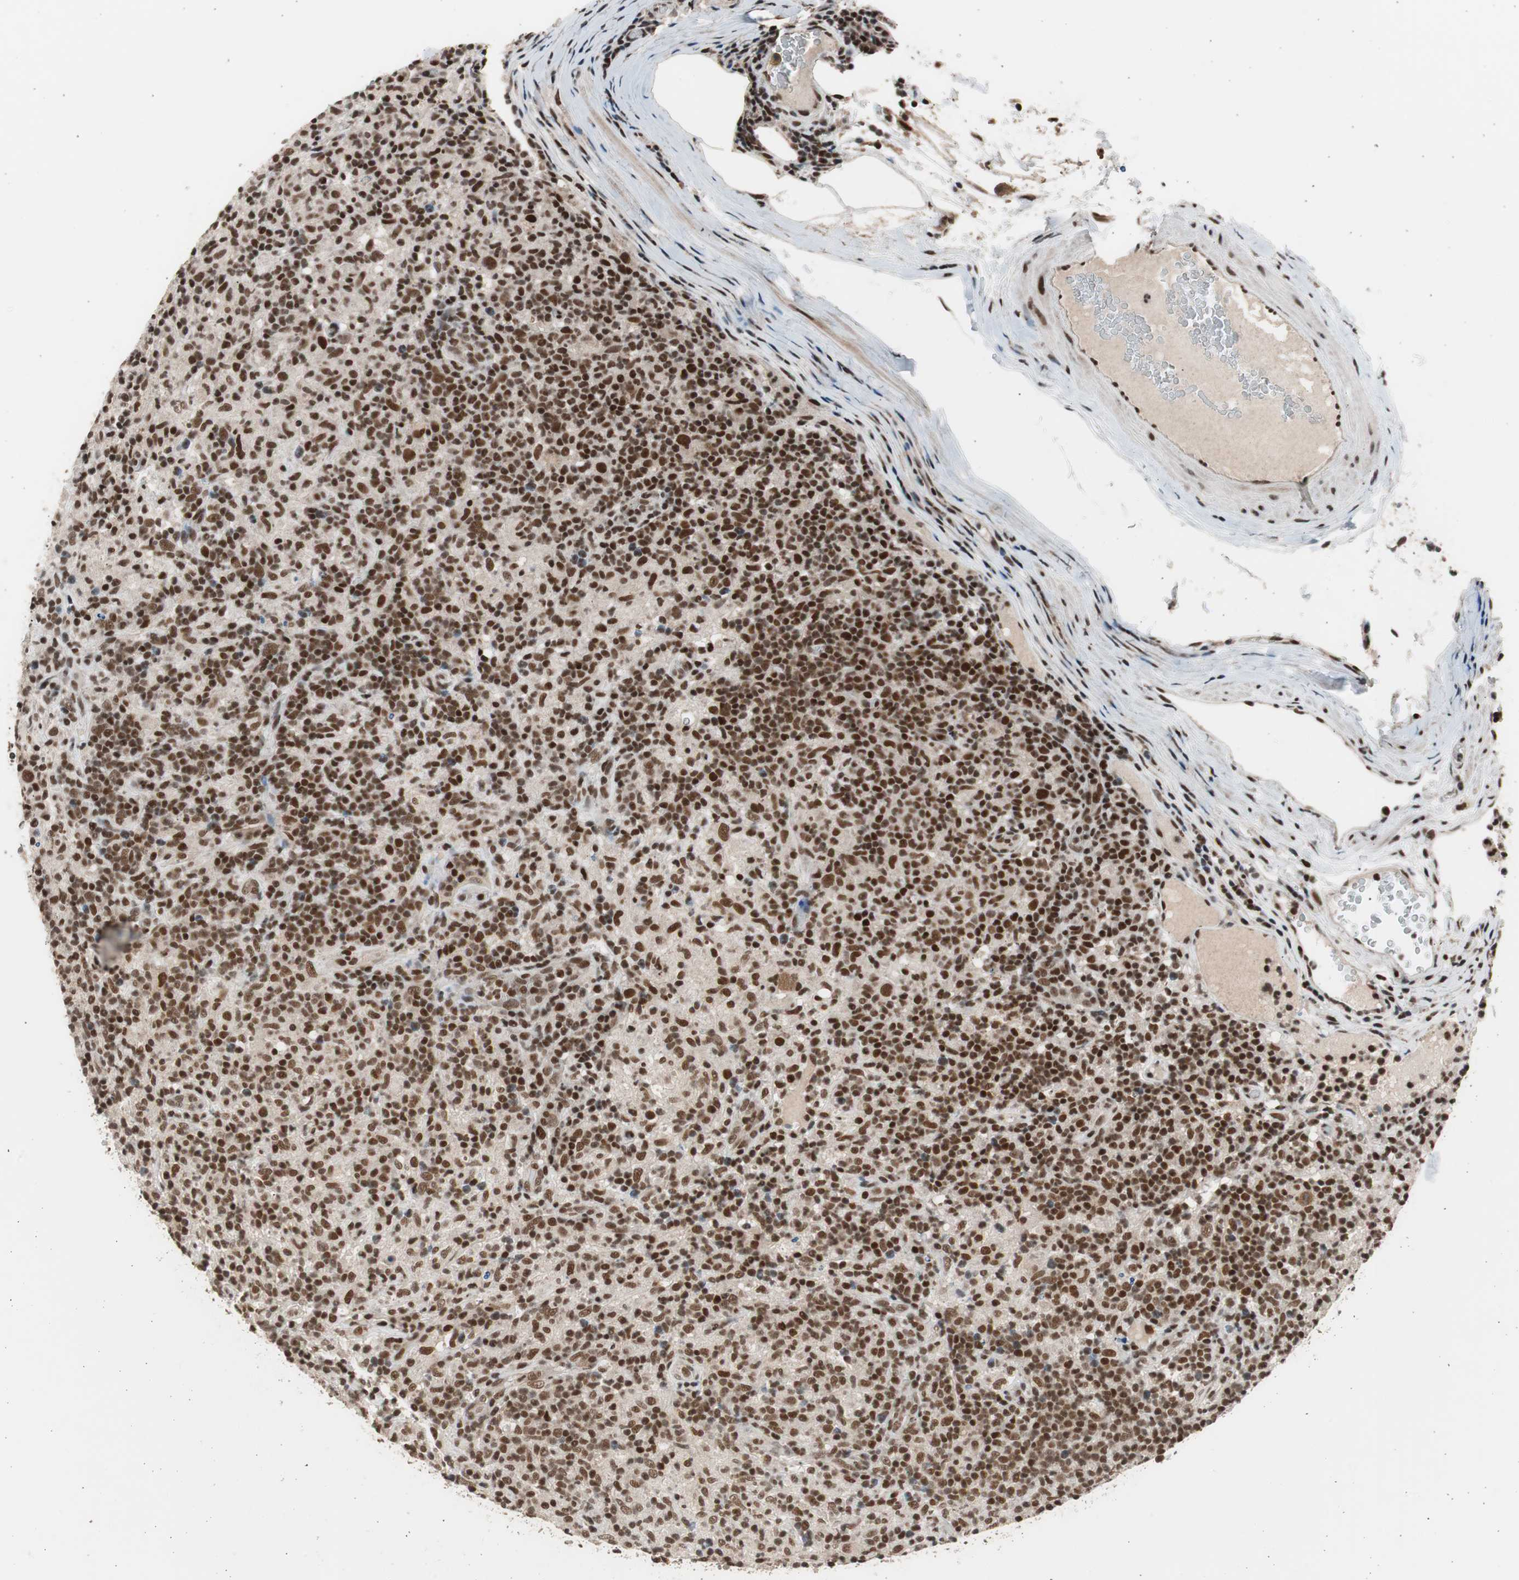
{"staining": {"intensity": "moderate", "quantity": ">75%", "location": "nuclear"}, "tissue": "lymphoma", "cell_type": "Tumor cells", "image_type": "cancer", "snomed": [{"axis": "morphology", "description": "Hodgkin's disease, NOS"}, {"axis": "topography", "description": "Lymph node"}], "caption": "Hodgkin's disease tissue reveals moderate nuclear positivity in about >75% of tumor cells The protein of interest is stained brown, and the nuclei are stained in blue (DAB (3,3'-diaminobenzidine) IHC with brightfield microscopy, high magnification).", "gene": "RPA1", "patient": {"sex": "male", "age": 70}}